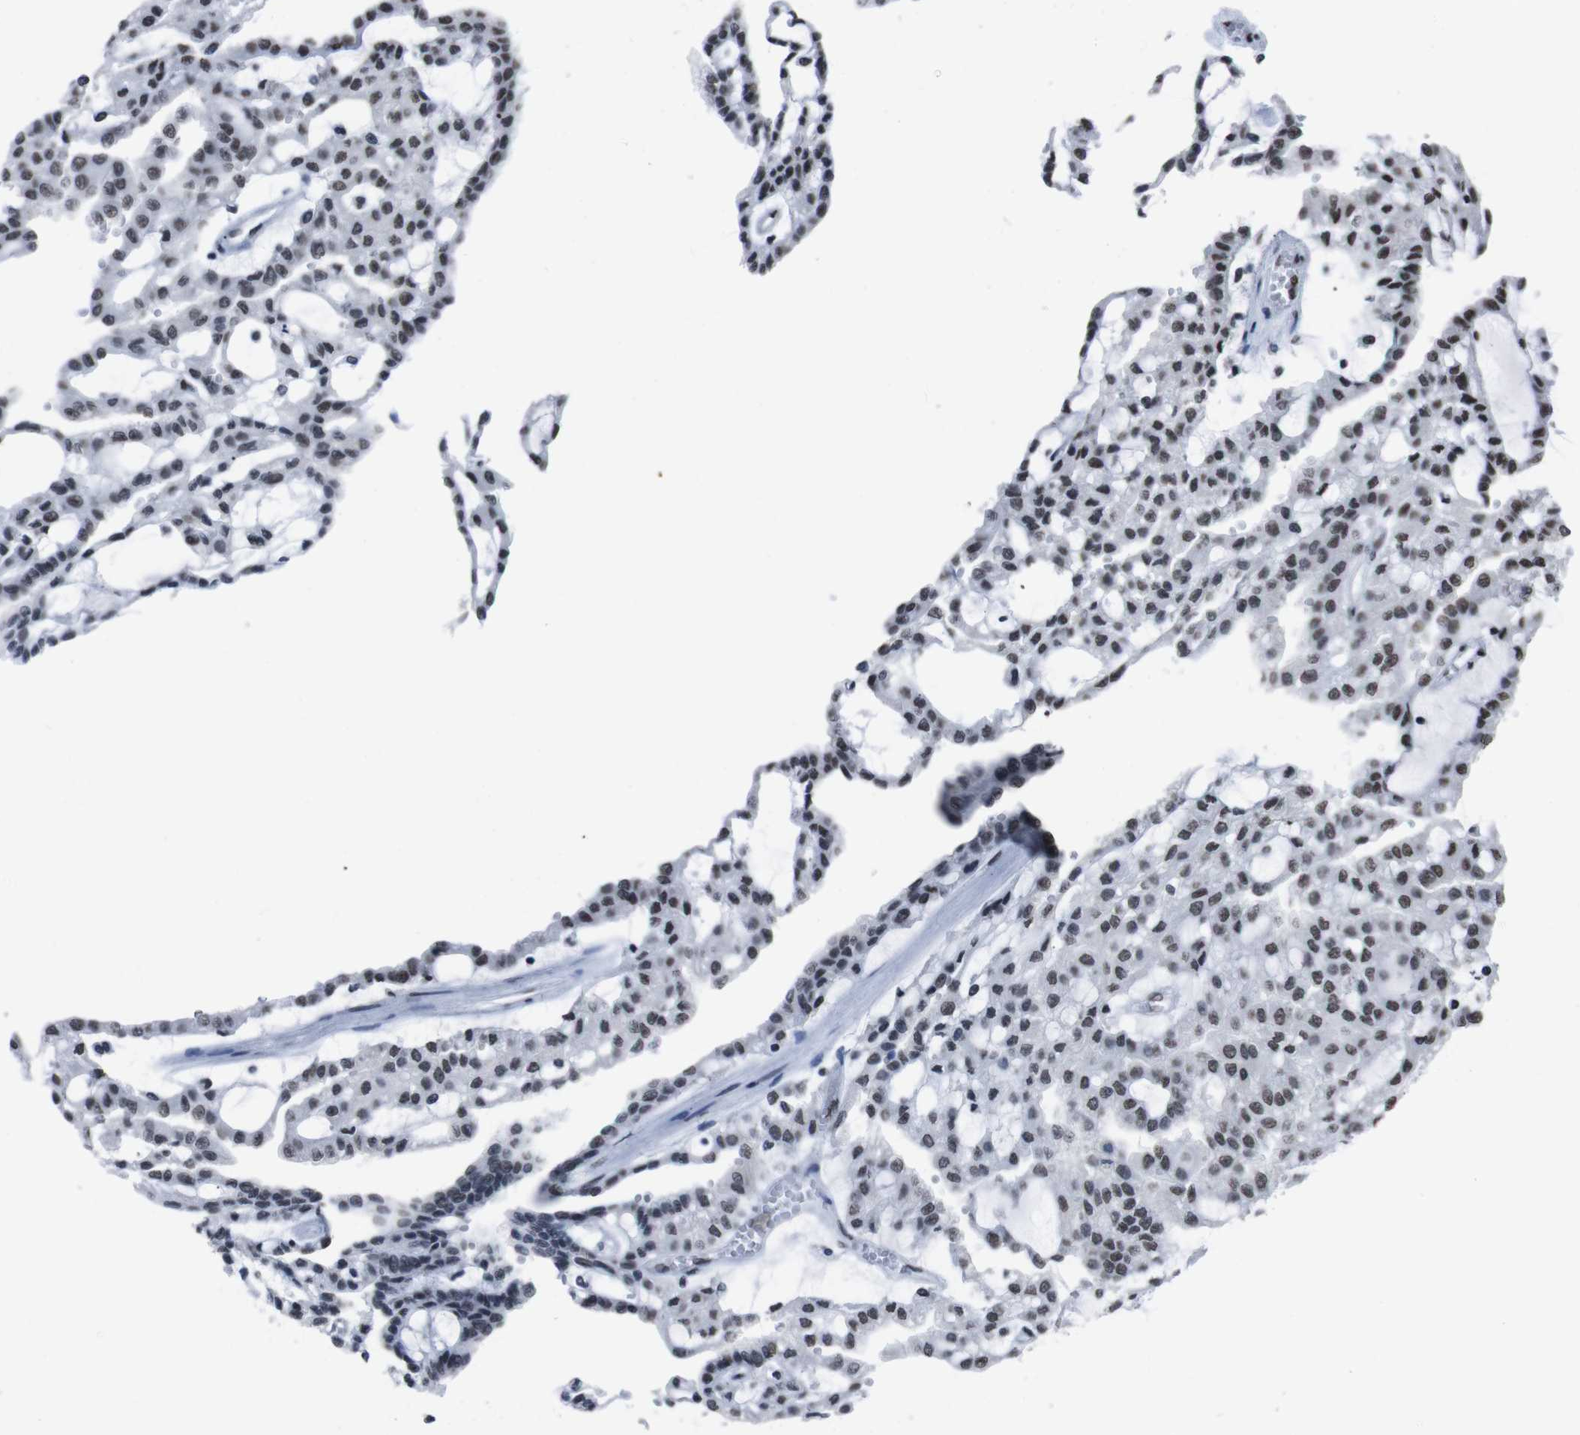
{"staining": {"intensity": "weak", "quantity": ">75%", "location": "nuclear"}, "tissue": "renal cancer", "cell_type": "Tumor cells", "image_type": "cancer", "snomed": [{"axis": "morphology", "description": "Adenocarcinoma, NOS"}, {"axis": "topography", "description": "Kidney"}], "caption": "Immunohistochemical staining of human renal cancer exhibits low levels of weak nuclear staining in about >75% of tumor cells.", "gene": "PIP4P2", "patient": {"sex": "male", "age": 63}}